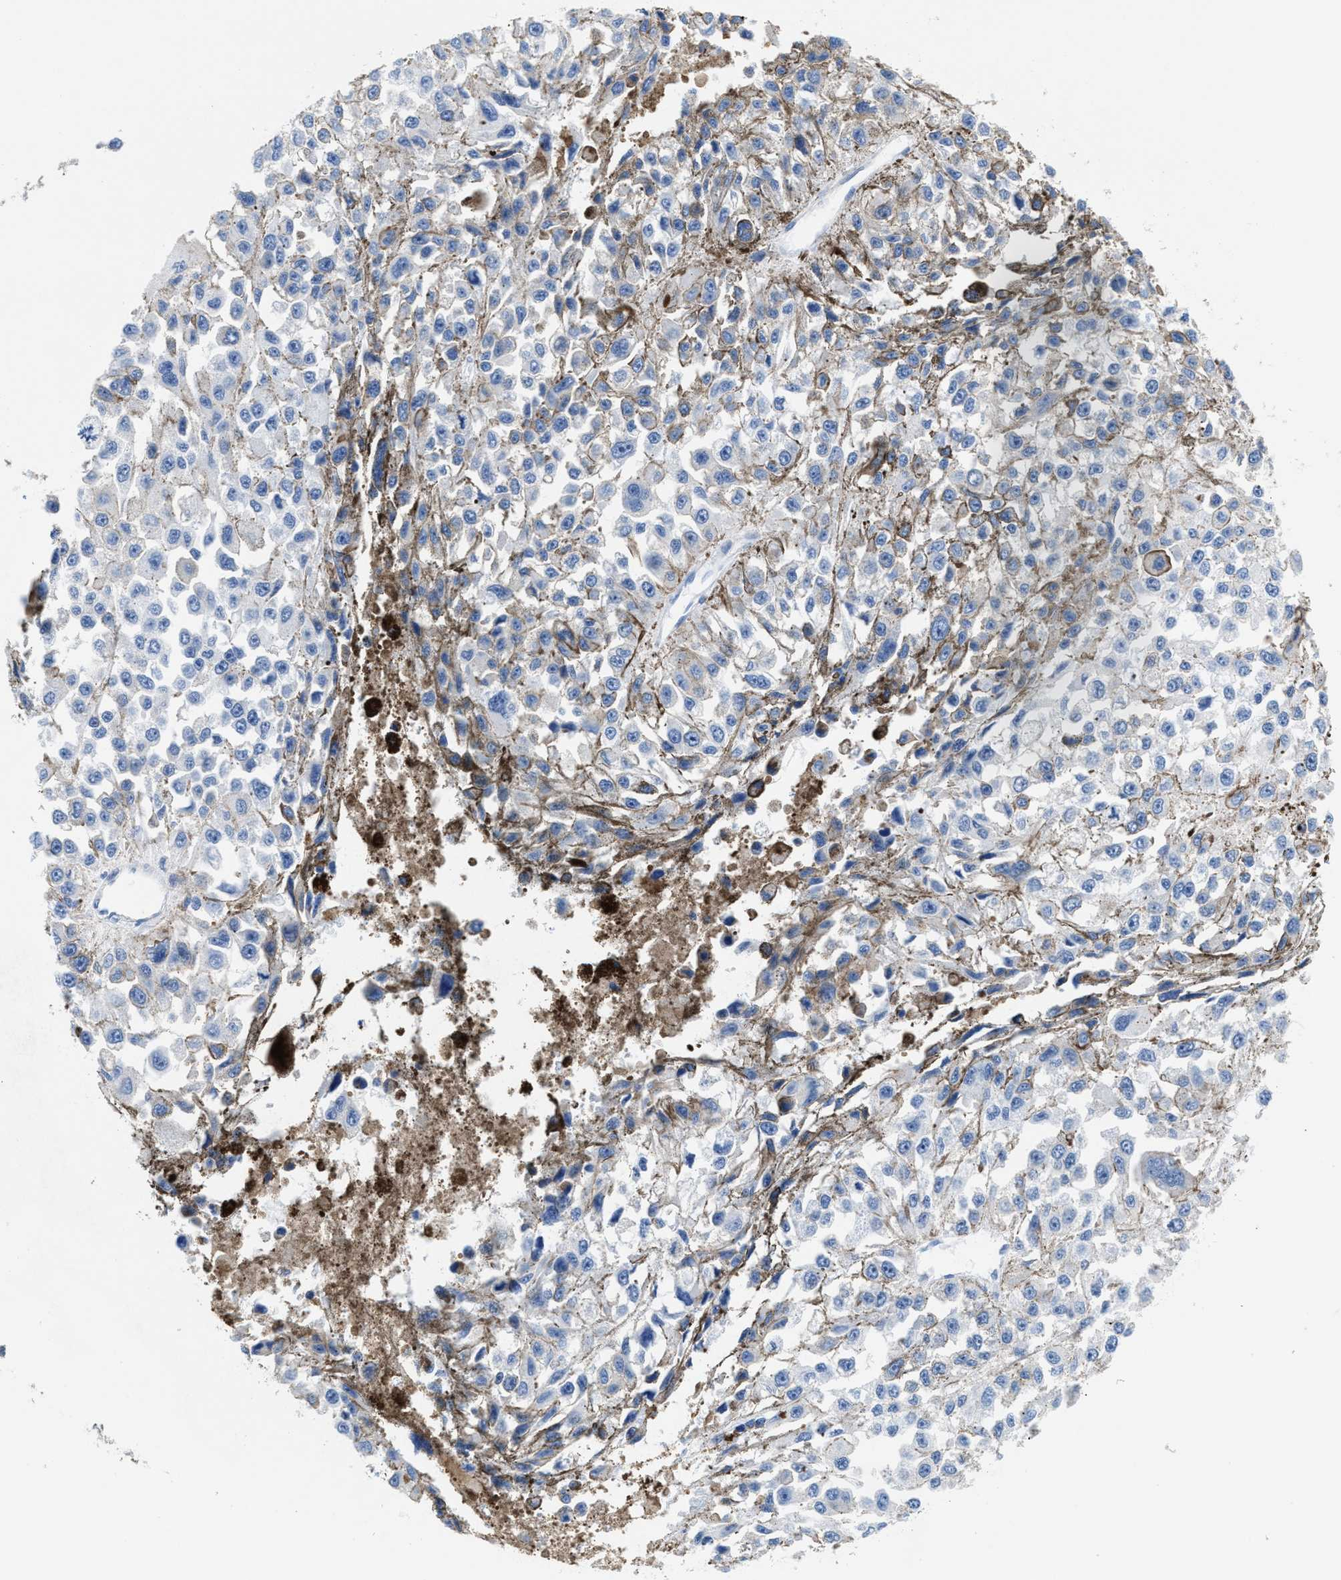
{"staining": {"intensity": "weak", "quantity": "<25%", "location": "cytoplasmic/membranous"}, "tissue": "melanoma", "cell_type": "Tumor cells", "image_type": "cancer", "snomed": [{"axis": "morphology", "description": "Malignant melanoma, Metastatic site"}, {"axis": "topography", "description": "Lymph node"}], "caption": "Immunohistochemical staining of melanoma exhibits no significant staining in tumor cells. Nuclei are stained in blue.", "gene": "SLFN13", "patient": {"sex": "male", "age": 59}}